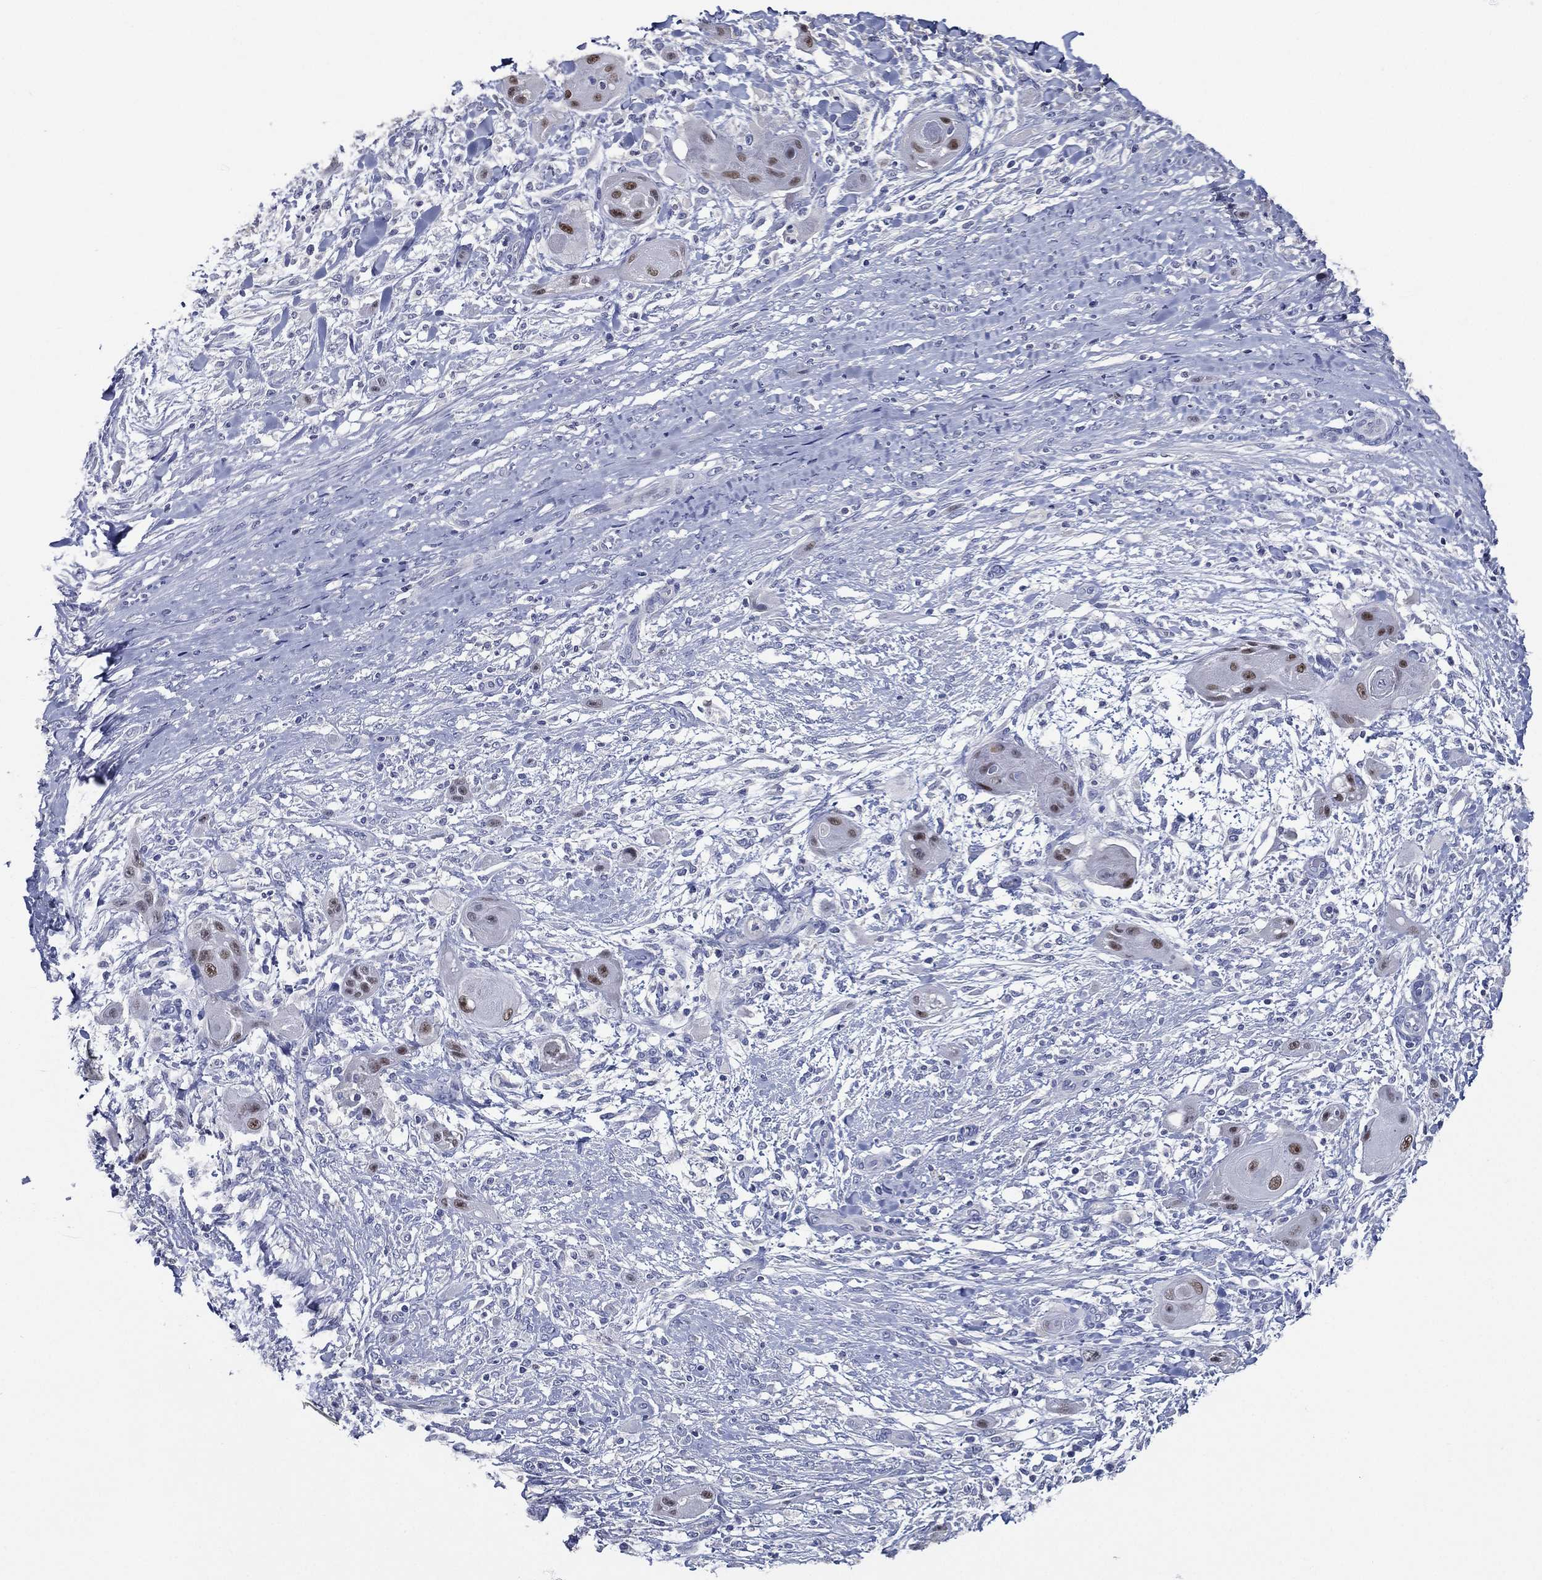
{"staining": {"intensity": "moderate", "quantity": "25%-75%", "location": "nuclear"}, "tissue": "skin cancer", "cell_type": "Tumor cells", "image_type": "cancer", "snomed": [{"axis": "morphology", "description": "Squamous cell carcinoma, NOS"}, {"axis": "topography", "description": "Skin"}], "caption": "Immunohistochemical staining of squamous cell carcinoma (skin) reveals medium levels of moderate nuclear expression in about 25%-75% of tumor cells.", "gene": "TFAP2A", "patient": {"sex": "male", "age": 62}}